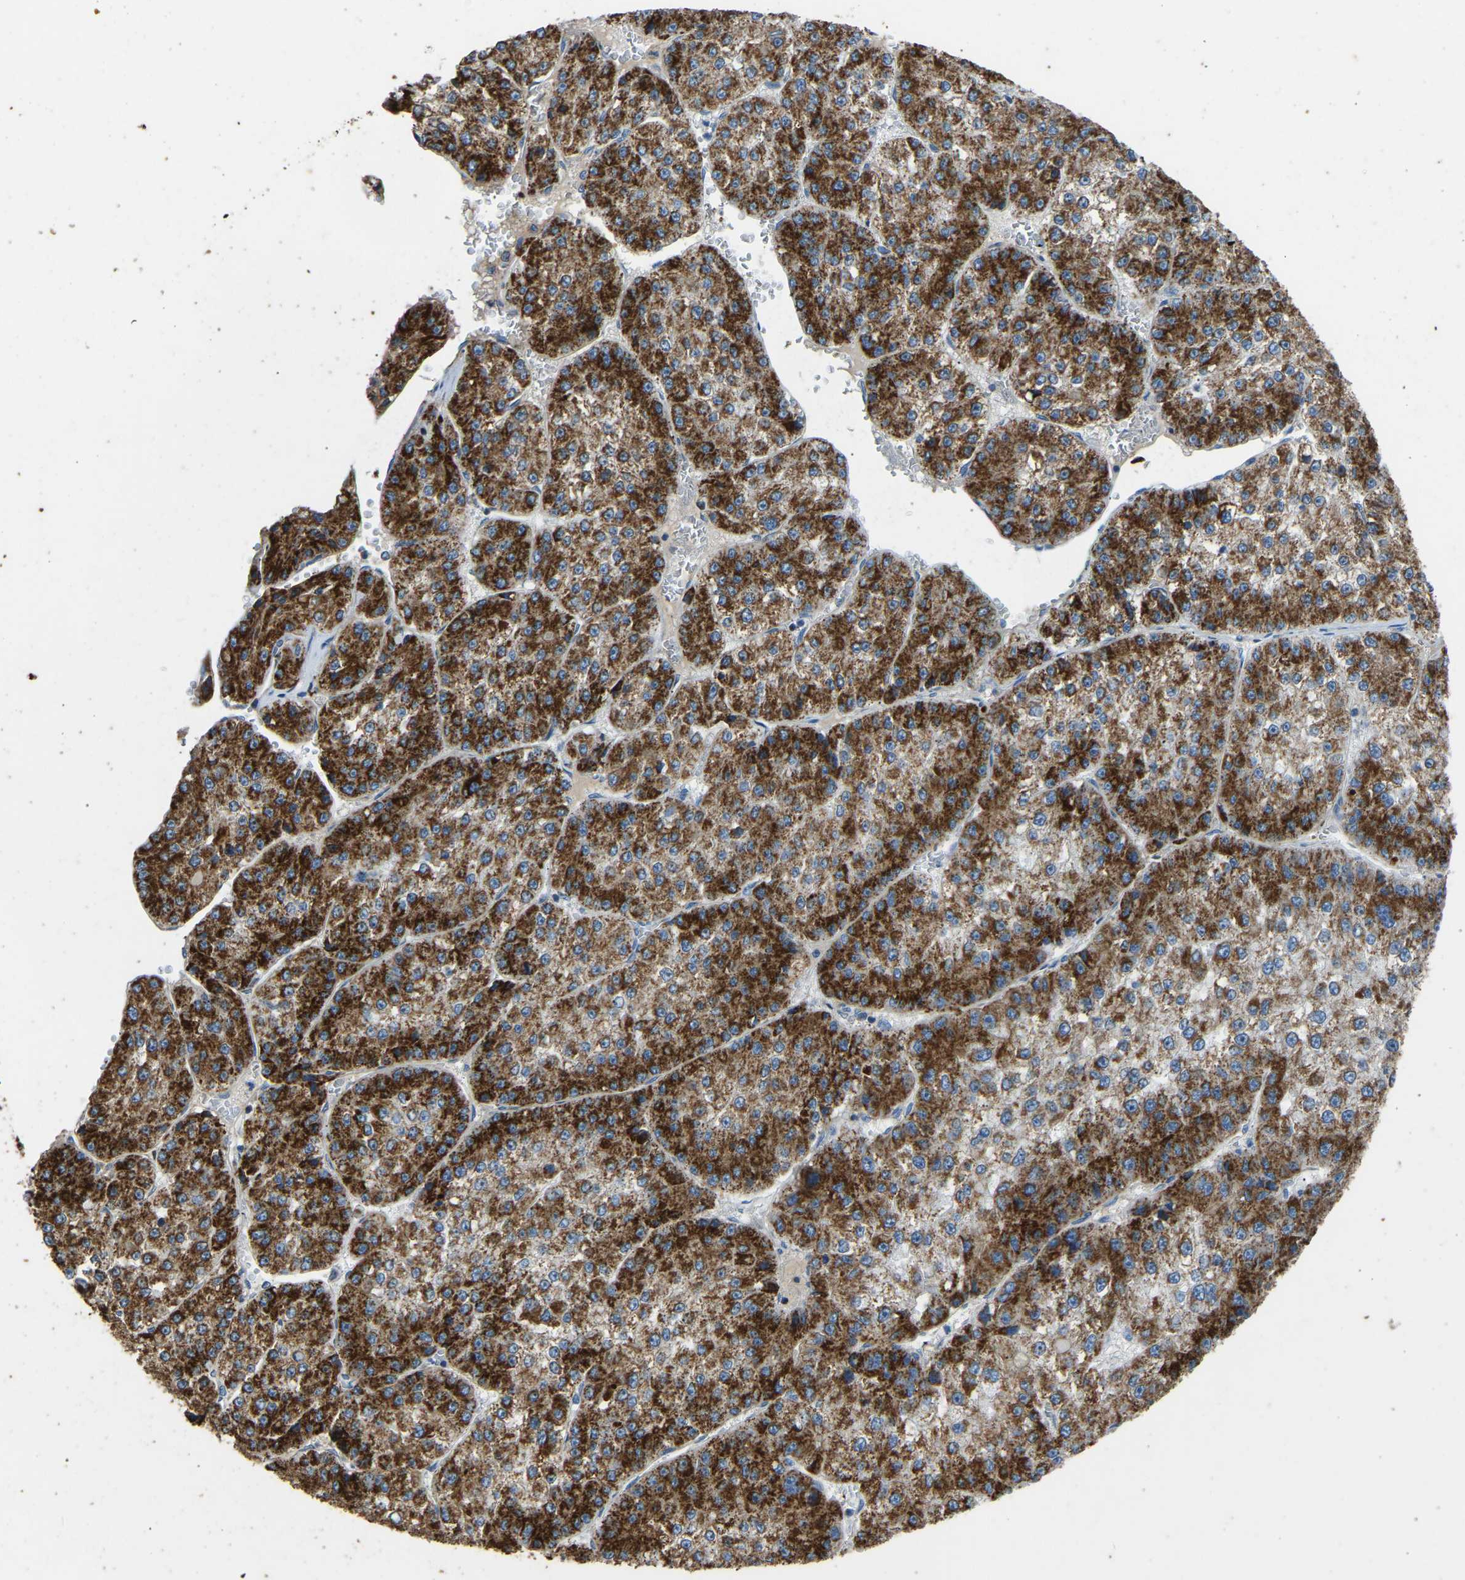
{"staining": {"intensity": "strong", "quantity": ">75%", "location": "cytoplasmic/membranous"}, "tissue": "liver cancer", "cell_type": "Tumor cells", "image_type": "cancer", "snomed": [{"axis": "morphology", "description": "Carcinoma, Hepatocellular, NOS"}, {"axis": "topography", "description": "Liver"}], "caption": "IHC micrograph of human liver hepatocellular carcinoma stained for a protein (brown), which demonstrates high levels of strong cytoplasmic/membranous expression in approximately >75% of tumor cells.", "gene": "ZNF200", "patient": {"sex": "female", "age": 73}}